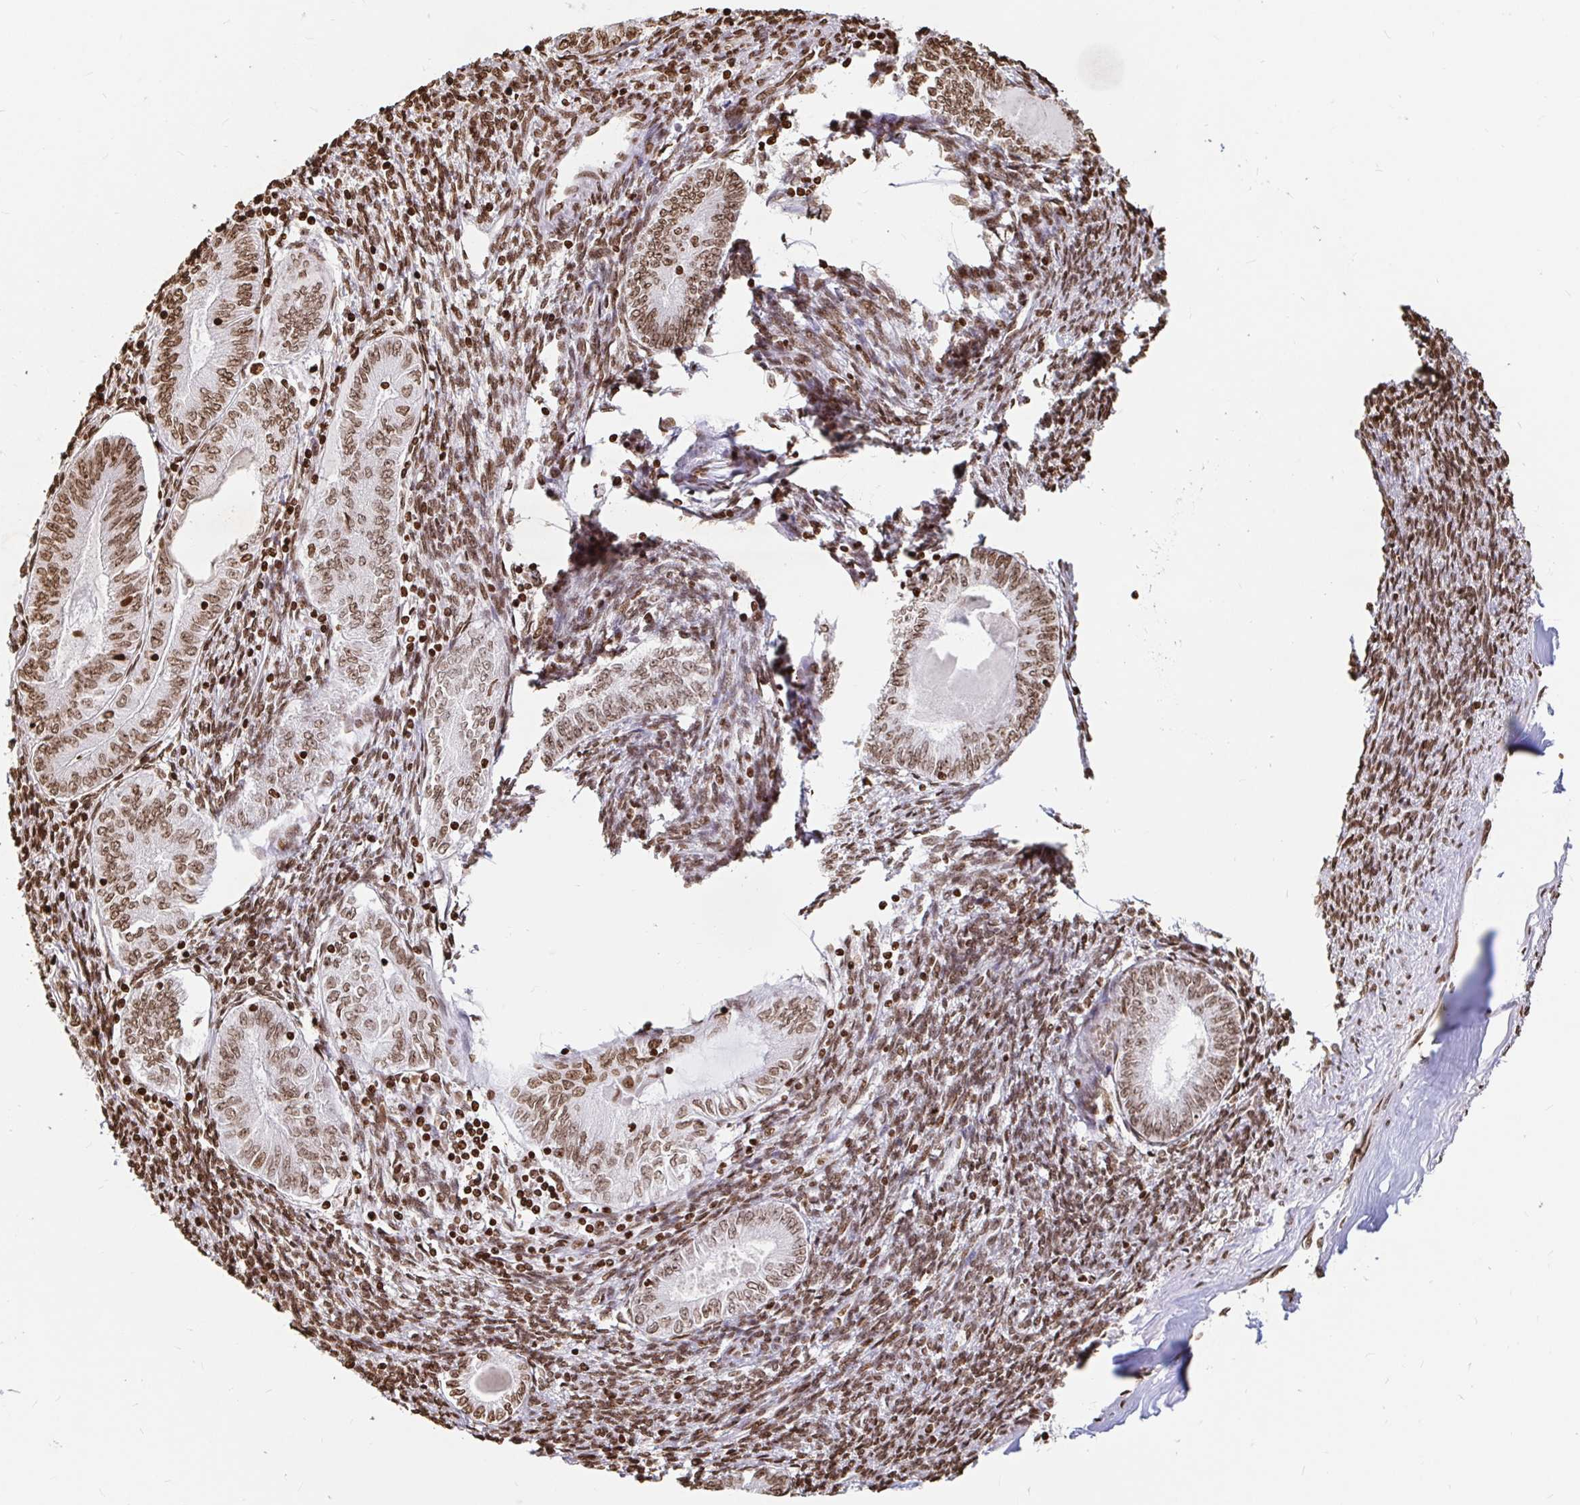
{"staining": {"intensity": "moderate", "quantity": ">75%", "location": "nuclear"}, "tissue": "endometrial cancer", "cell_type": "Tumor cells", "image_type": "cancer", "snomed": [{"axis": "morphology", "description": "Carcinoma, NOS"}, {"axis": "topography", "description": "Uterus"}], "caption": "There is medium levels of moderate nuclear positivity in tumor cells of endometrial cancer (carcinoma), as demonstrated by immunohistochemical staining (brown color).", "gene": "H2BC5", "patient": {"sex": "female", "age": 76}}